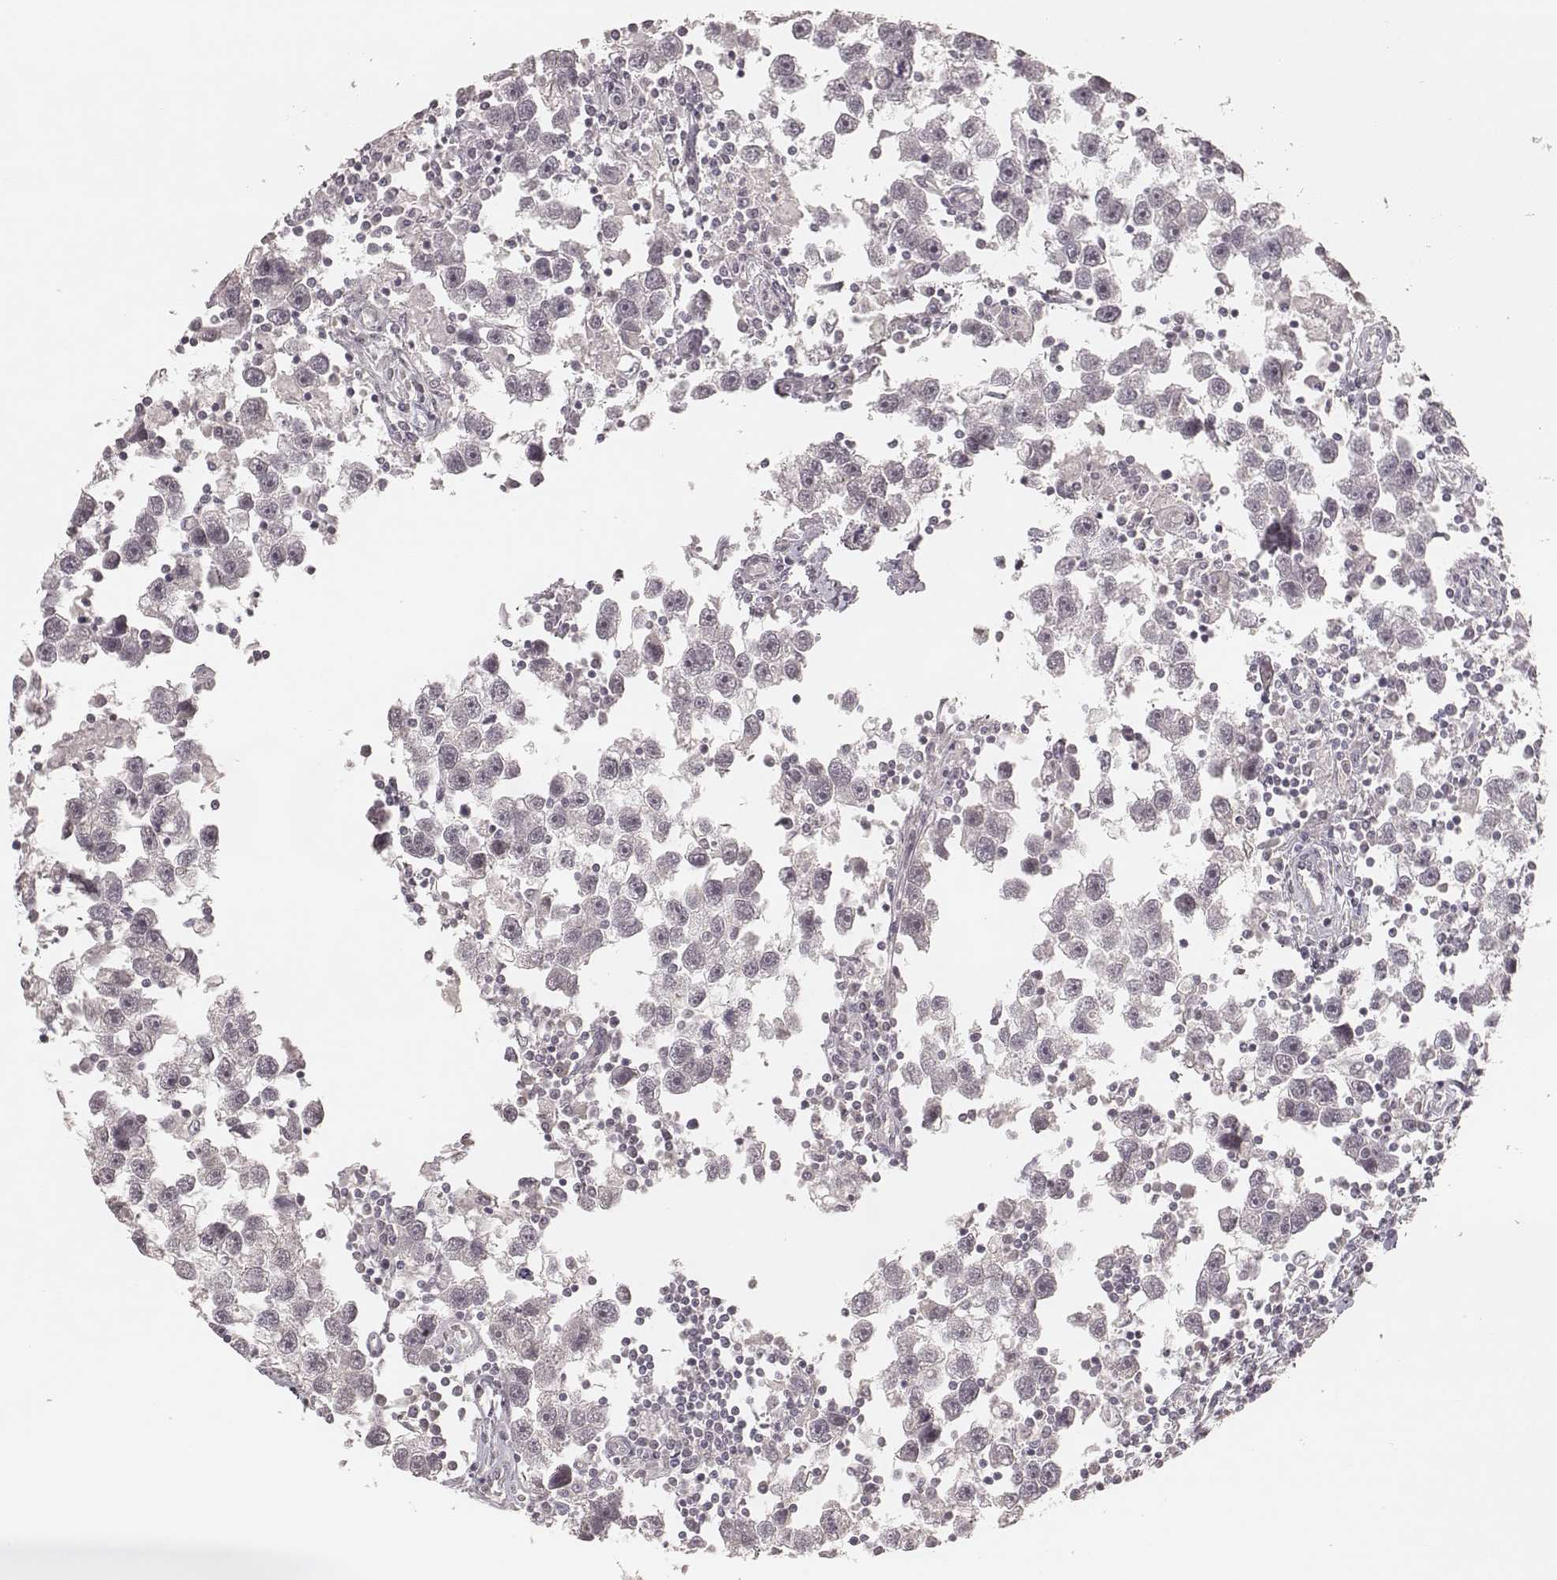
{"staining": {"intensity": "negative", "quantity": "none", "location": "none"}, "tissue": "testis cancer", "cell_type": "Tumor cells", "image_type": "cancer", "snomed": [{"axis": "morphology", "description": "Seminoma, NOS"}, {"axis": "topography", "description": "Testis"}], "caption": "Histopathology image shows no significant protein expression in tumor cells of seminoma (testis).", "gene": "LY6K", "patient": {"sex": "male", "age": 30}}